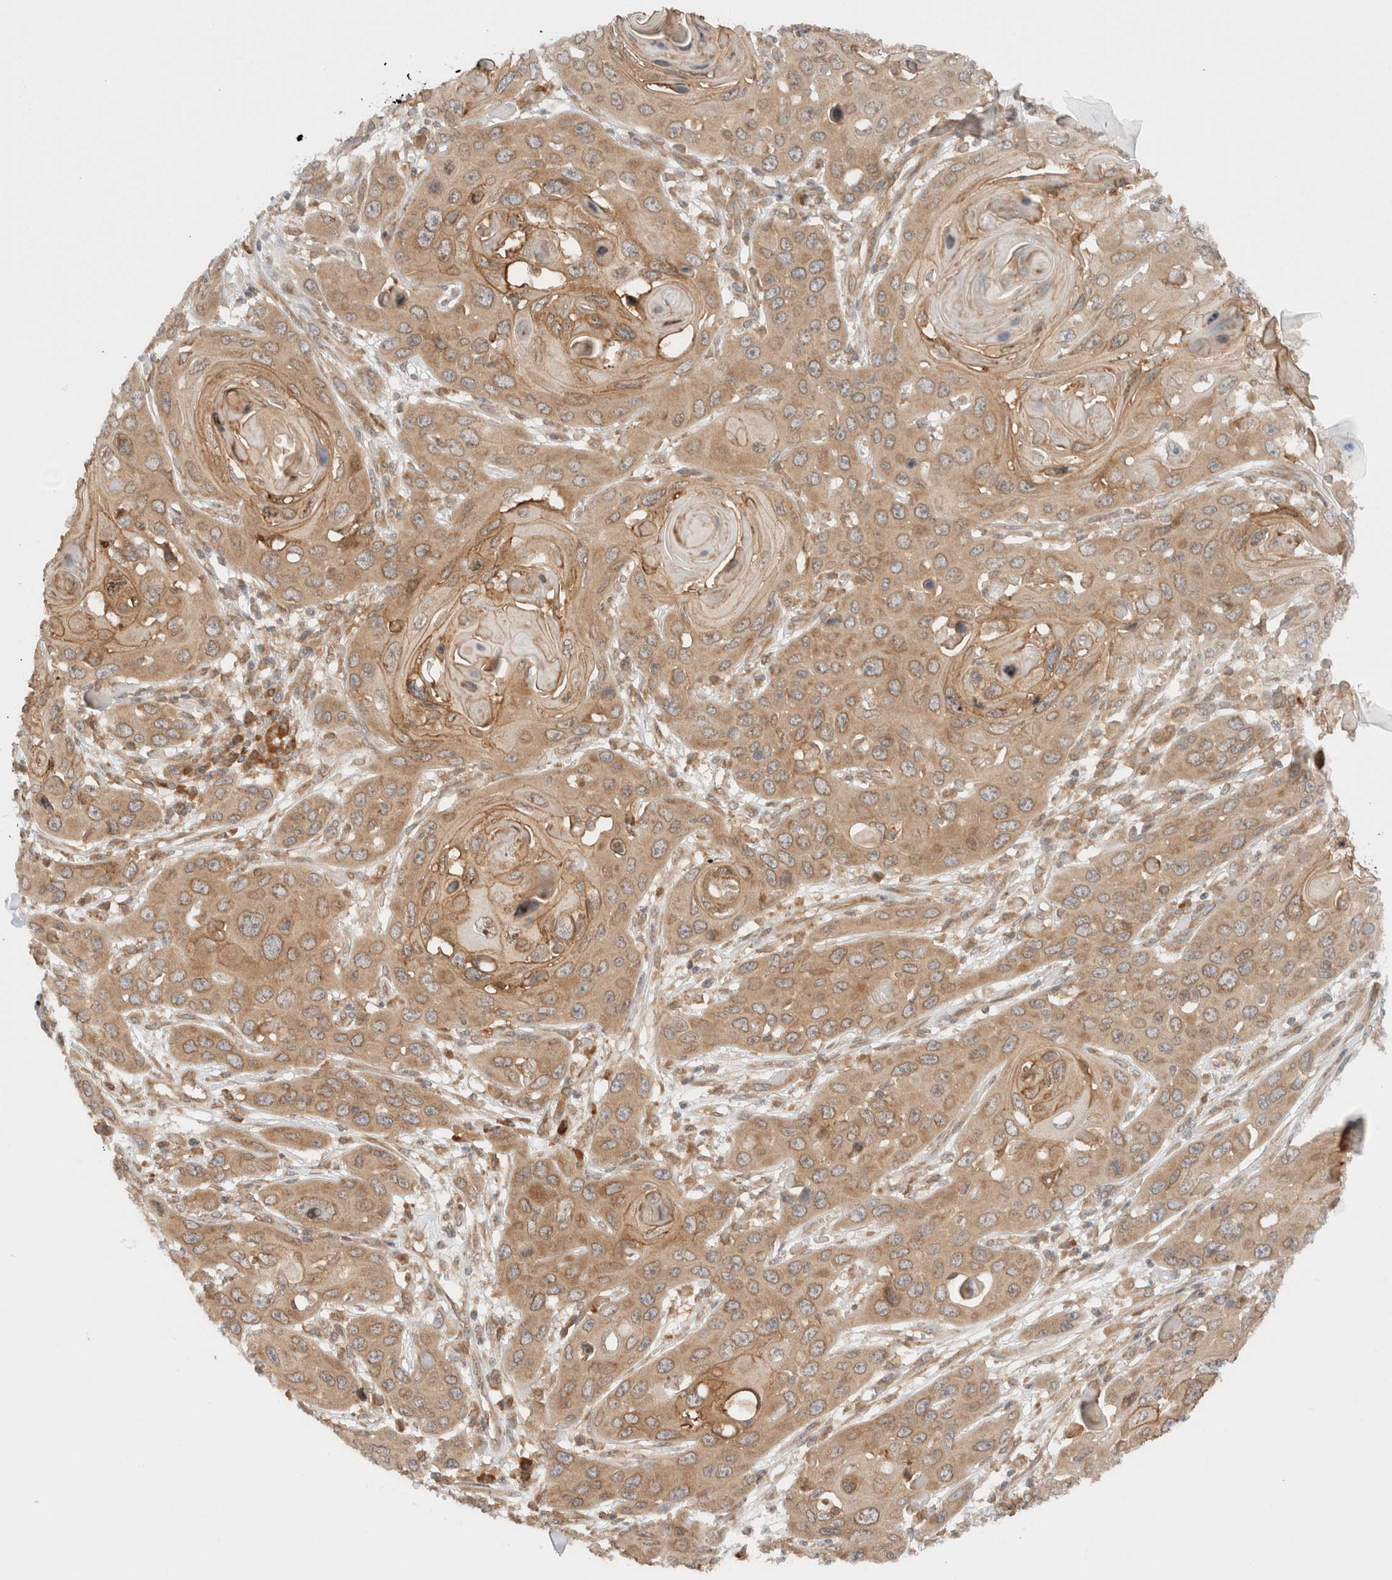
{"staining": {"intensity": "moderate", "quantity": ">75%", "location": "cytoplasmic/membranous"}, "tissue": "skin cancer", "cell_type": "Tumor cells", "image_type": "cancer", "snomed": [{"axis": "morphology", "description": "Squamous cell carcinoma, NOS"}, {"axis": "topography", "description": "Skin"}], "caption": "A high-resolution photomicrograph shows IHC staining of skin cancer (squamous cell carcinoma), which reveals moderate cytoplasmic/membranous expression in approximately >75% of tumor cells.", "gene": "ARFGEF2", "patient": {"sex": "male", "age": 55}}